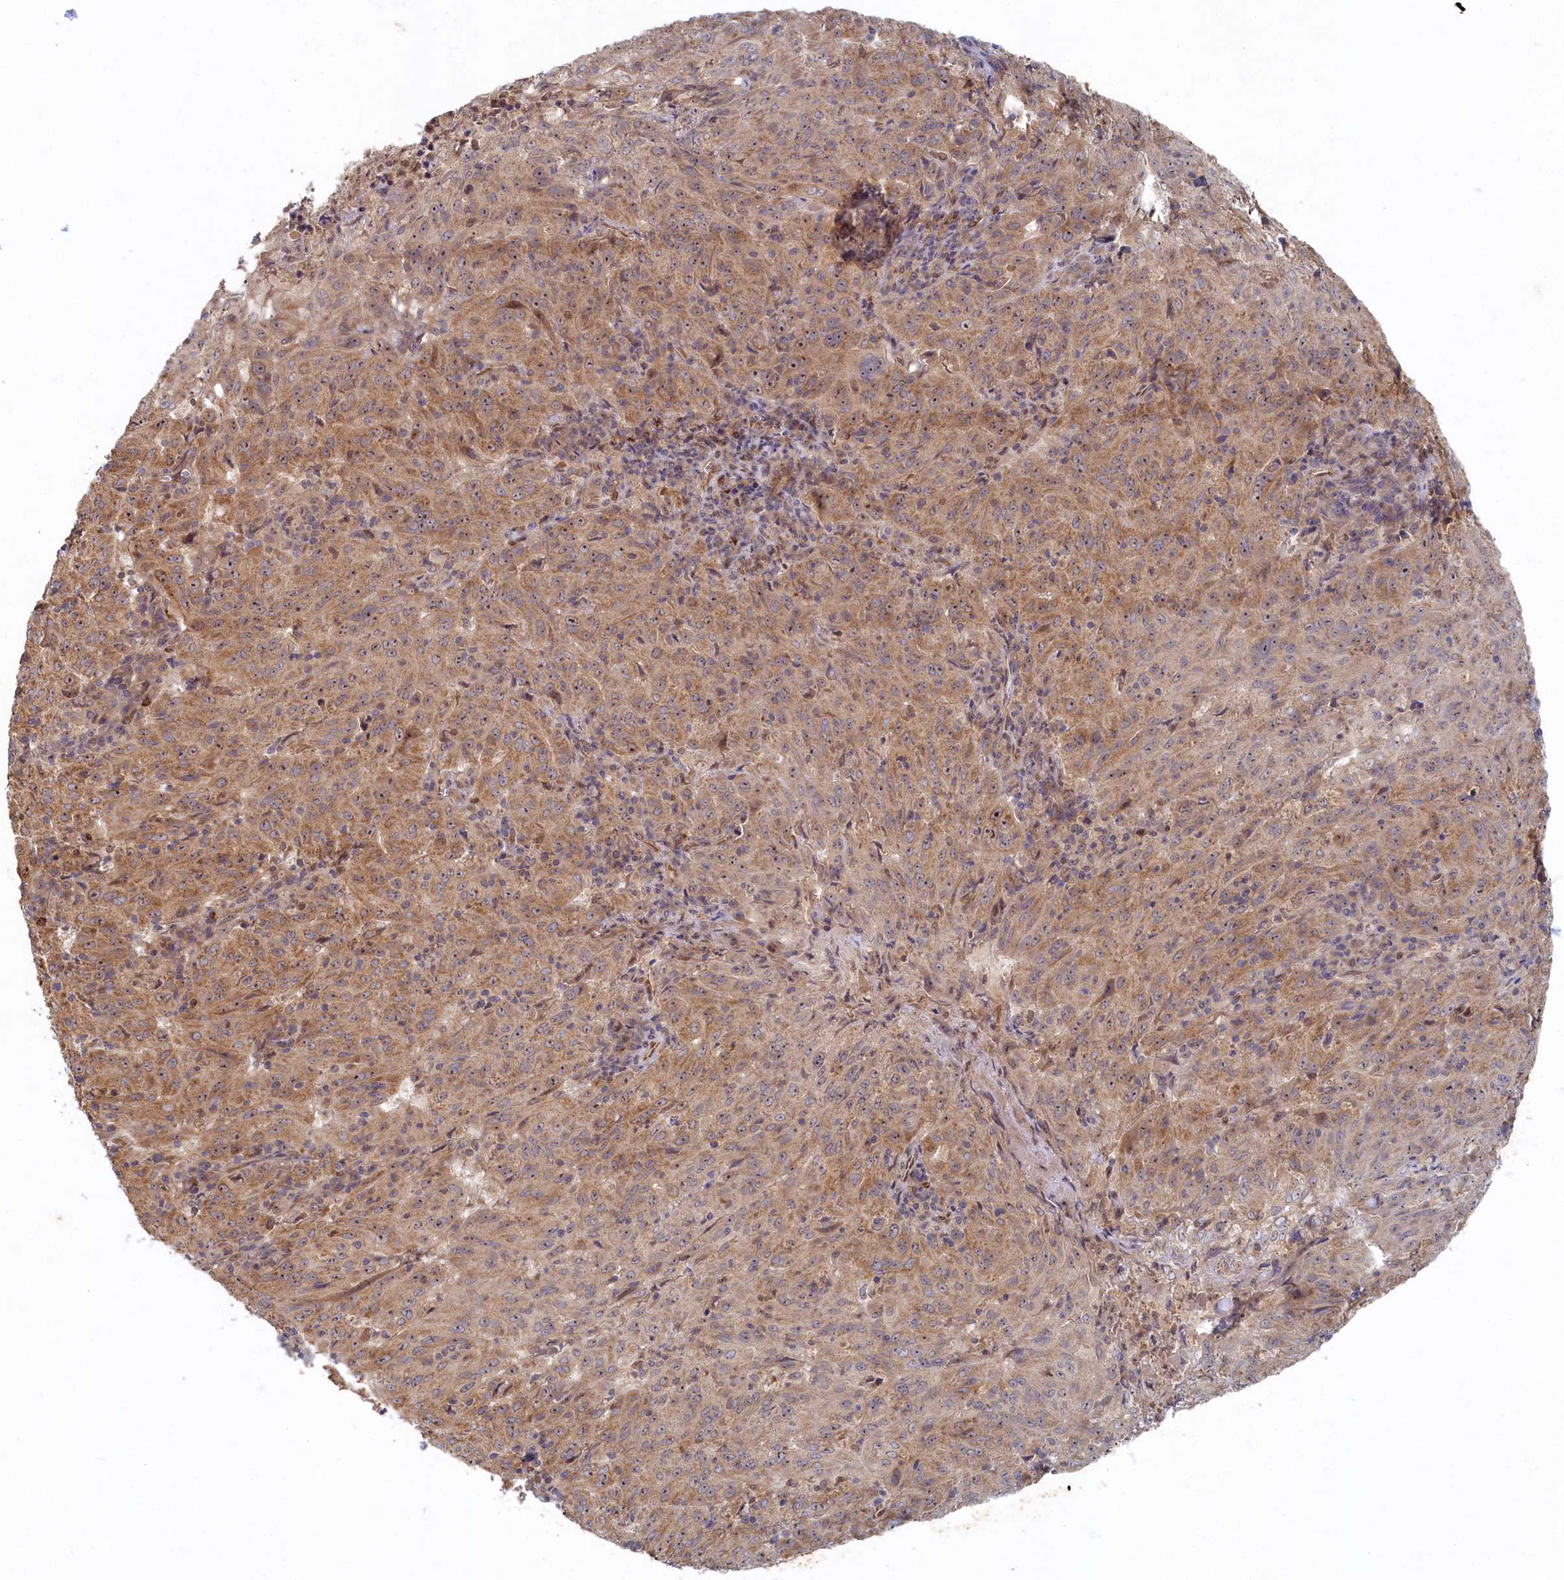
{"staining": {"intensity": "moderate", "quantity": ">75%", "location": "cytoplasmic/membranous"}, "tissue": "pancreatic cancer", "cell_type": "Tumor cells", "image_type": "cancer", "snomed": [{"axis": "morphology", "description": "Adenocarcinoma, NOS"}, {"axis": "topography", "description": "Pancreas"}], "caption": "IHC photomicrograph of pancreatic cancer (adenocarcinoma) stained for a protein (brown), which demonstrates medium levels of moderate cytoplasmic/membranous positivity in approximately >75% of tumor cells.", "gene": "CEP20", "patient": {"sex": "male", "age": 63}}